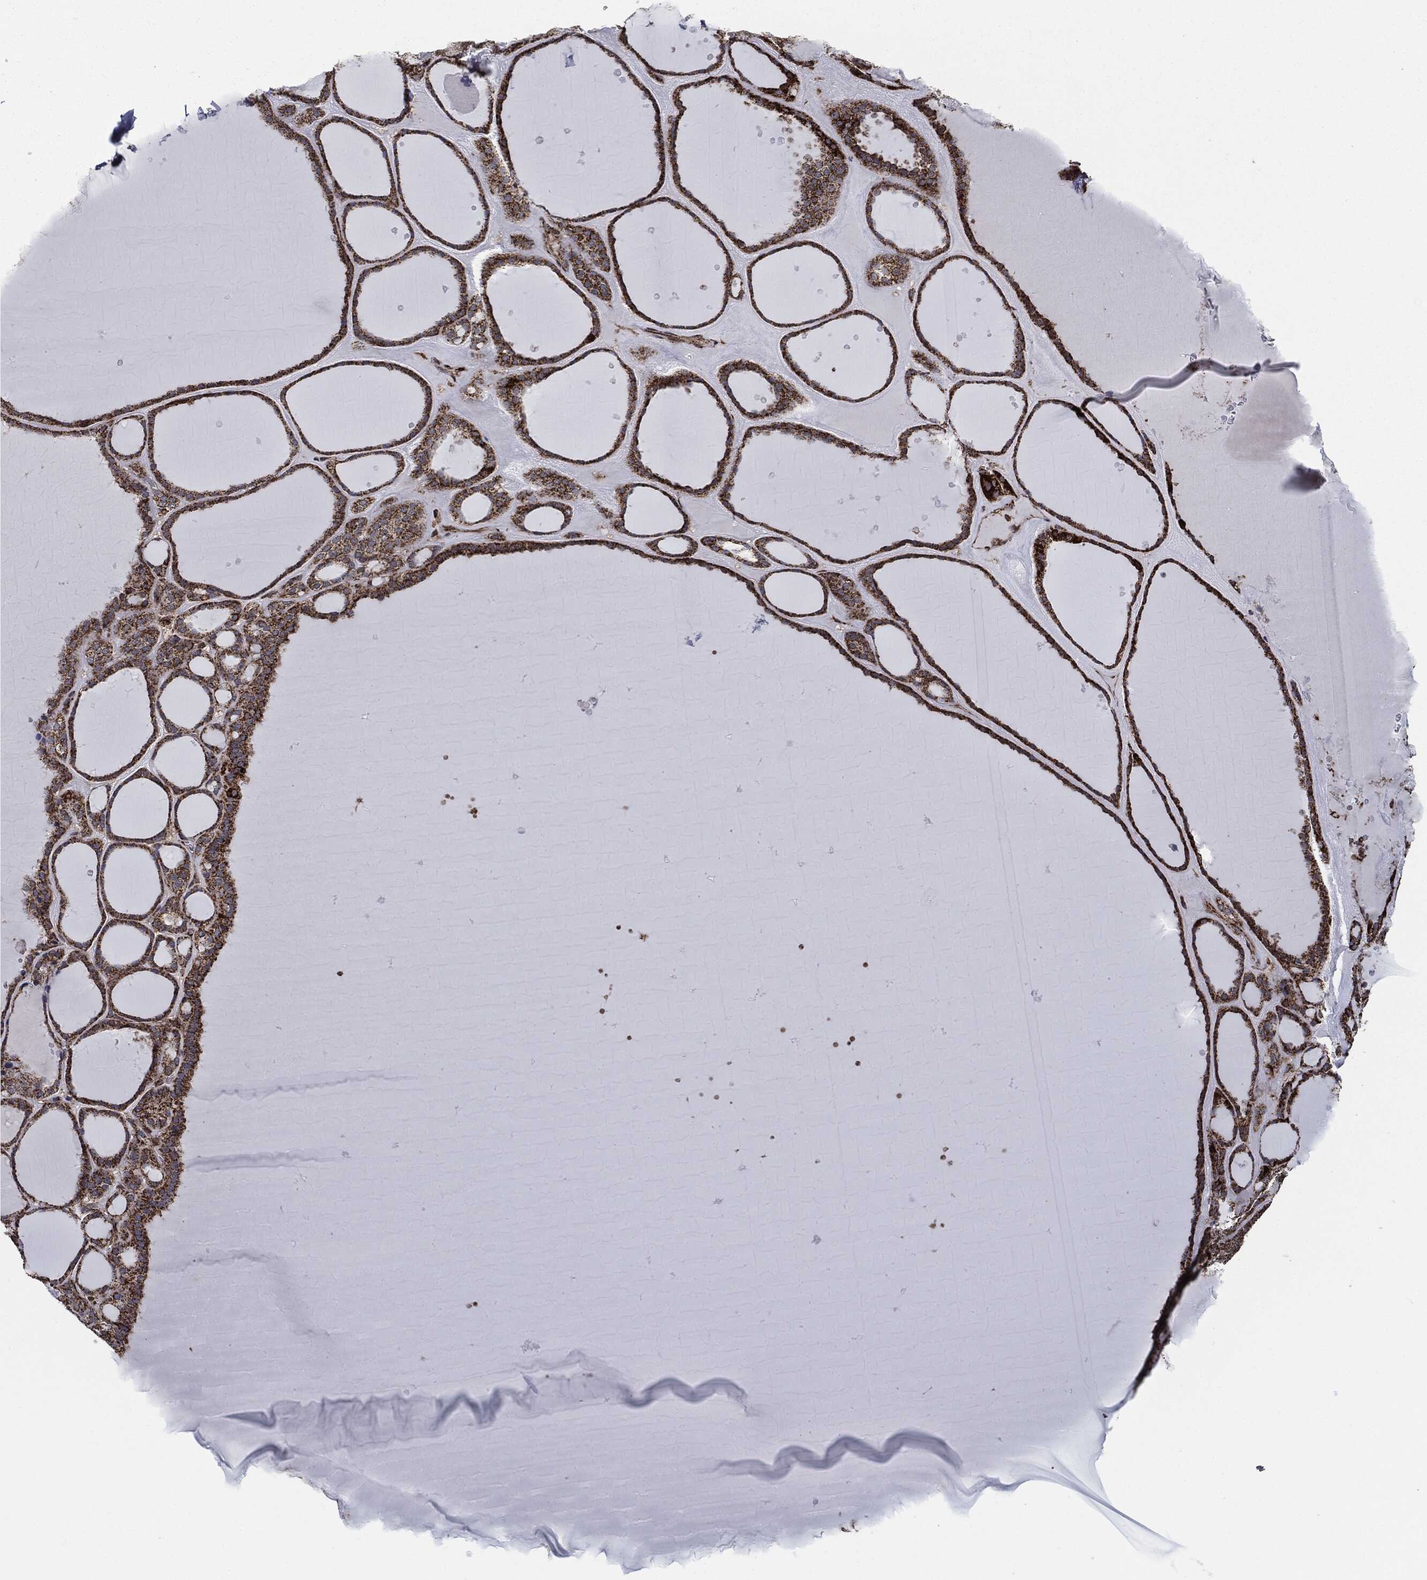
{"staining": {"intensity": "strong", "quantity": ">75%", "location": "cytoplasmic/membranous"}, "tissue": "thyroid gland", "cell_type": "Glandular cells", "image_type": "normal", "snomed": [{"axis": "morphology", "description": "Normal tissue, NOS"}, {"axis": "topography", "description": "Thyroid gland"}], "caption": "A micrograph showing strong cytoplasmic/membranous staining in about >75% of glandular cells in unremarkable thyroid gland, as visualized by brown immunohistochemical staining.", "gene": "FH", "patient": {"sex": "male", "age": 63}}